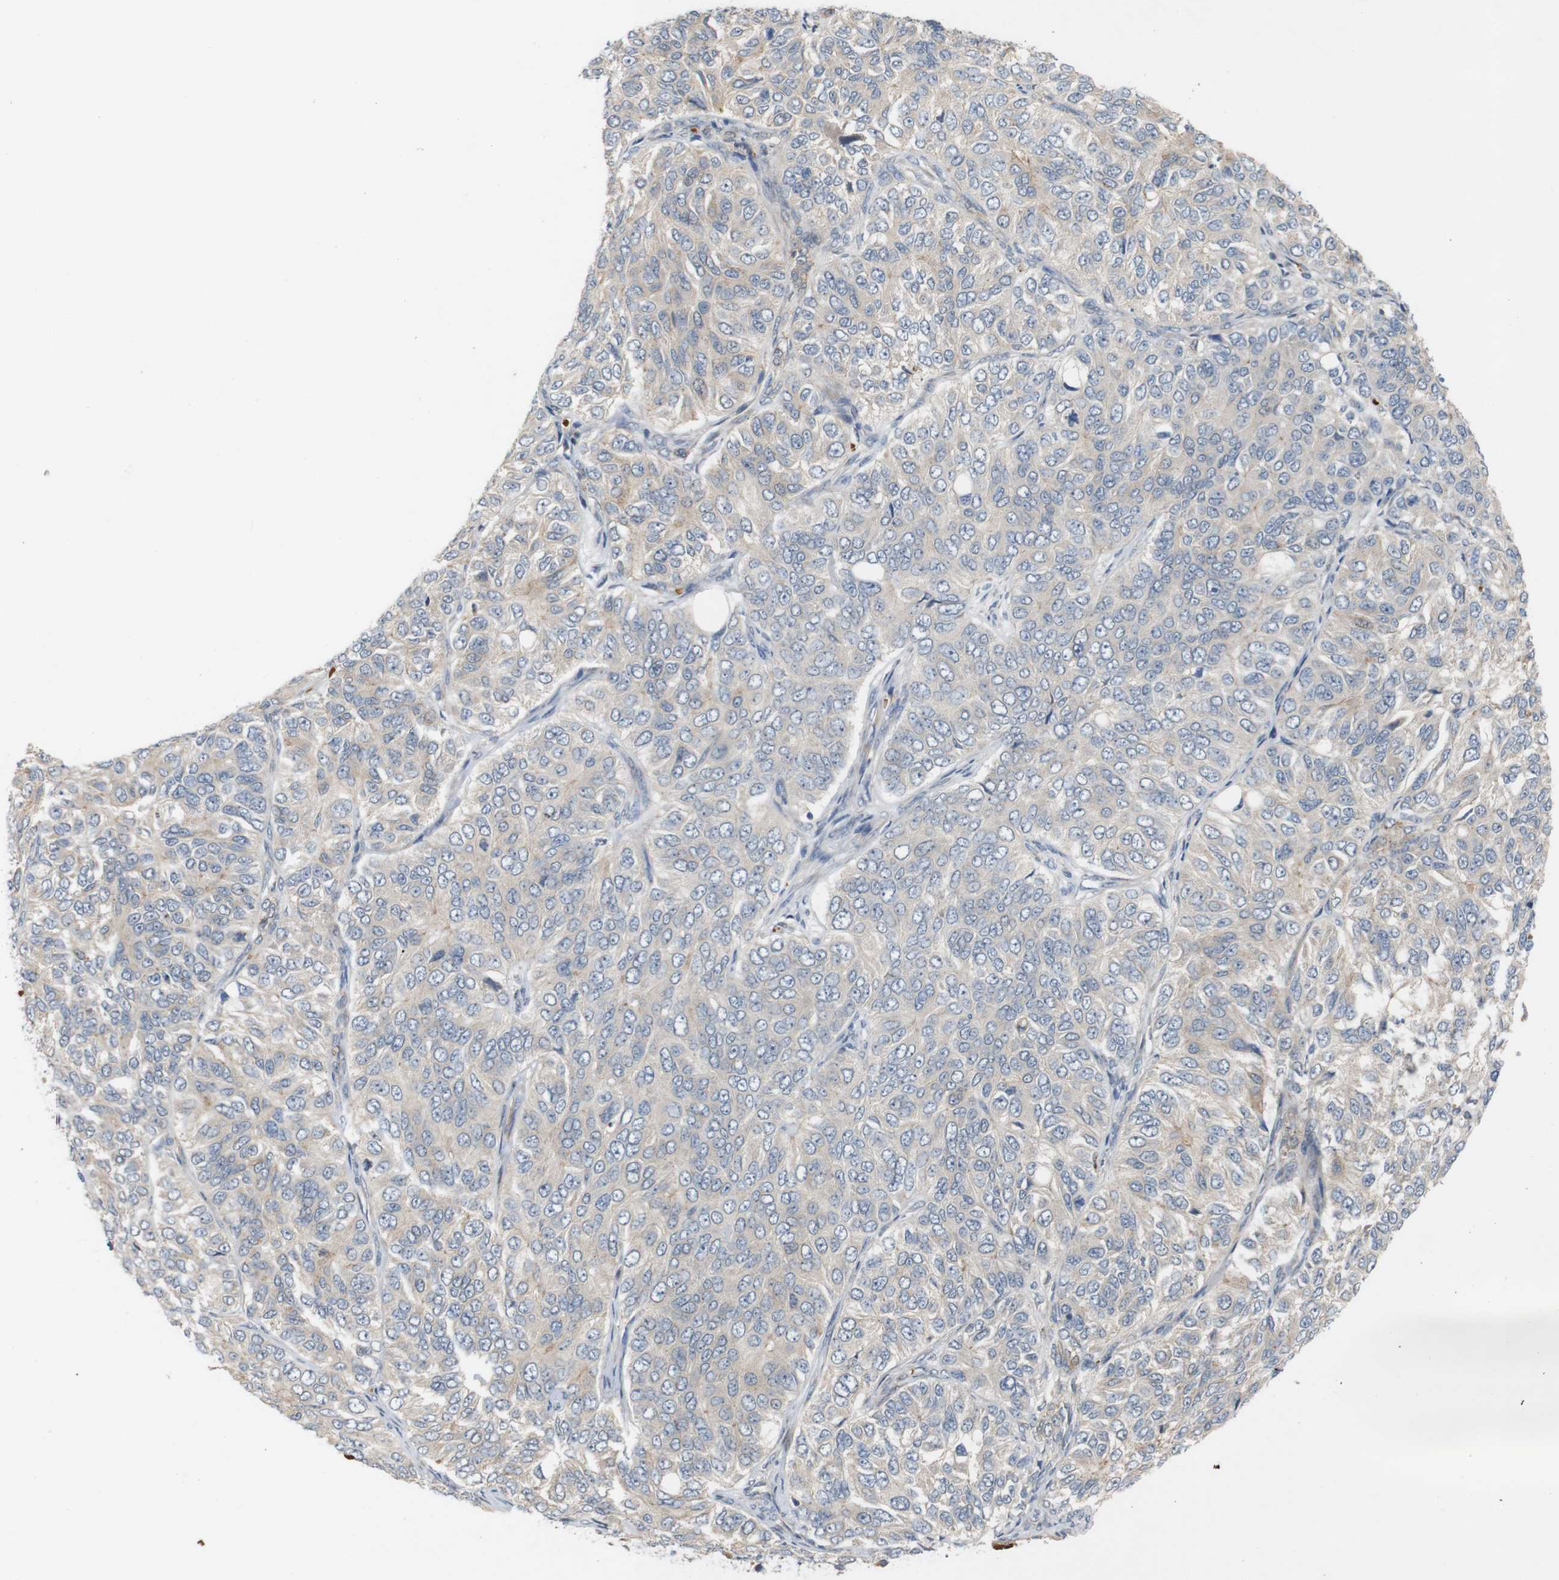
{"staining": {"intensity": "weak", "quantity": ">75%", "location": "cytoplasmic/membranous"}, "tissue": "ovarian cancer", "cell_type": "Tumor cells", "image_type": "cancer", "snomed": [{"axis": "morphology", "description": "Carcinoma, endometroid"}, {"axis": "topography", "description": "Ovary"}], "caption": "IHC of human ovarian cancer displays low levels of weak cytoplasmic/membranous positivity in about >75% of tumor cells.", "gene": "RPTOR", "patient": {"sex": "female", "age": 51}}